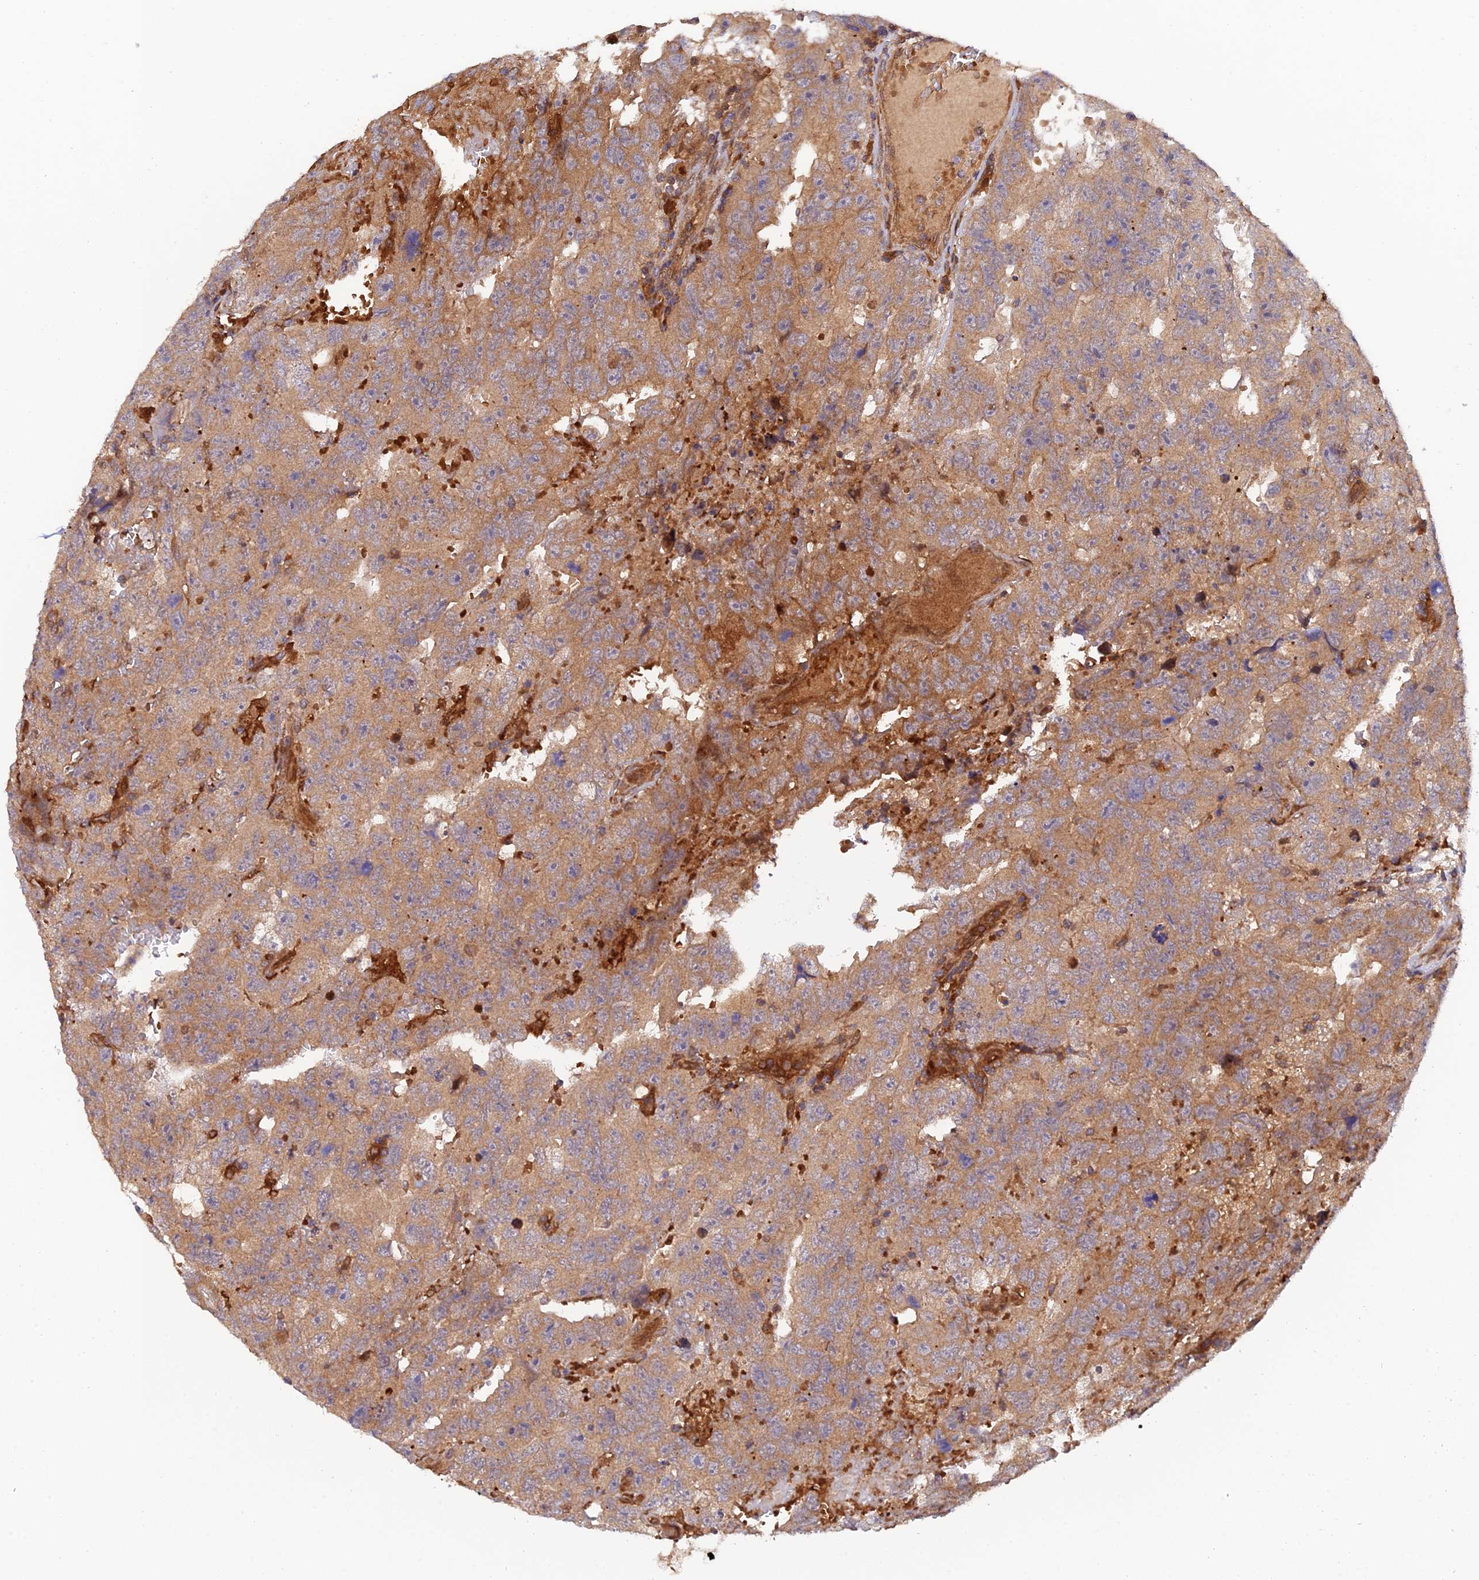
{"staining": {"intensity": "moderate", "quantity": ">75%", "location": "cytoplasmic/membranous"}, "tissue": "testis cancer", "cell_type": "Tumor cells", "image_type": "cancer", "snomed": [{"axis": "morphology", "description": "Carcinoma, Embryonal, NOS"}, {"axis": "topography", "description": "Testis"}], "caption": "Immunohistochemical staining of testis embryonal carcinoma displays medium levels of moderate cytoplasmic/membranous expression in approximately >75% of tumor cells.", "gene": "ARL2BP", "patient": {"sex": "male", "age": 45}}